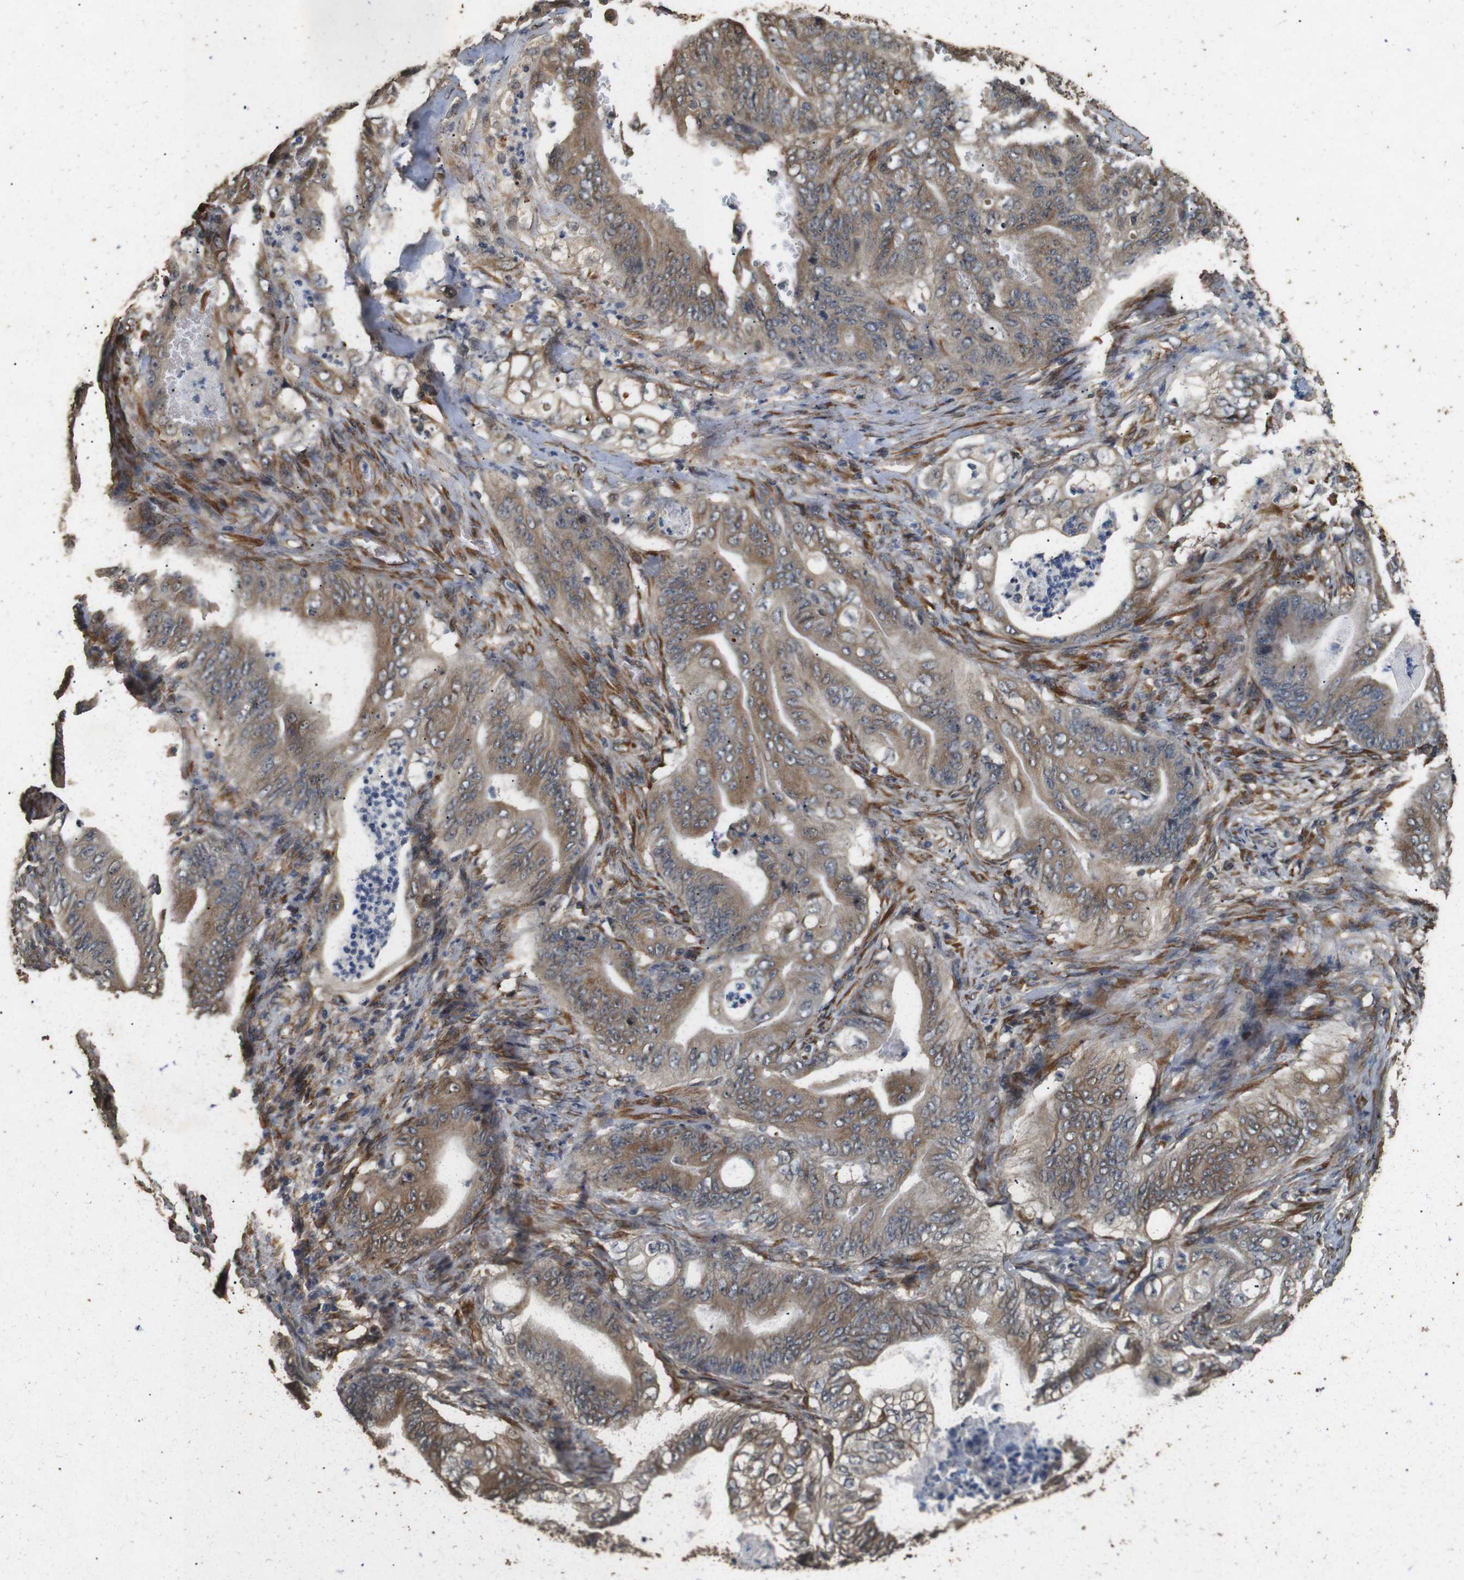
{"staining": {"intensity": "moderate", "quantity": ">75%", "location": "cytoplasmic/membranous"}, "tissue": "stomach cancer", "cell_type": "Tumor cells", "image_type": "cancer", "snomed": [{"axis": "morphology", "description": "Adenocarcinoma, NOS"}, {"axis": "topography", "description": "Stomach"}], "caption": "Human stomach cancer (adenocarcinoma) stained with a protein marker exhibits moderate staining in tumor cells.", "gene": "CNPY4", "patient": {"sex": "female", "age": 73}}